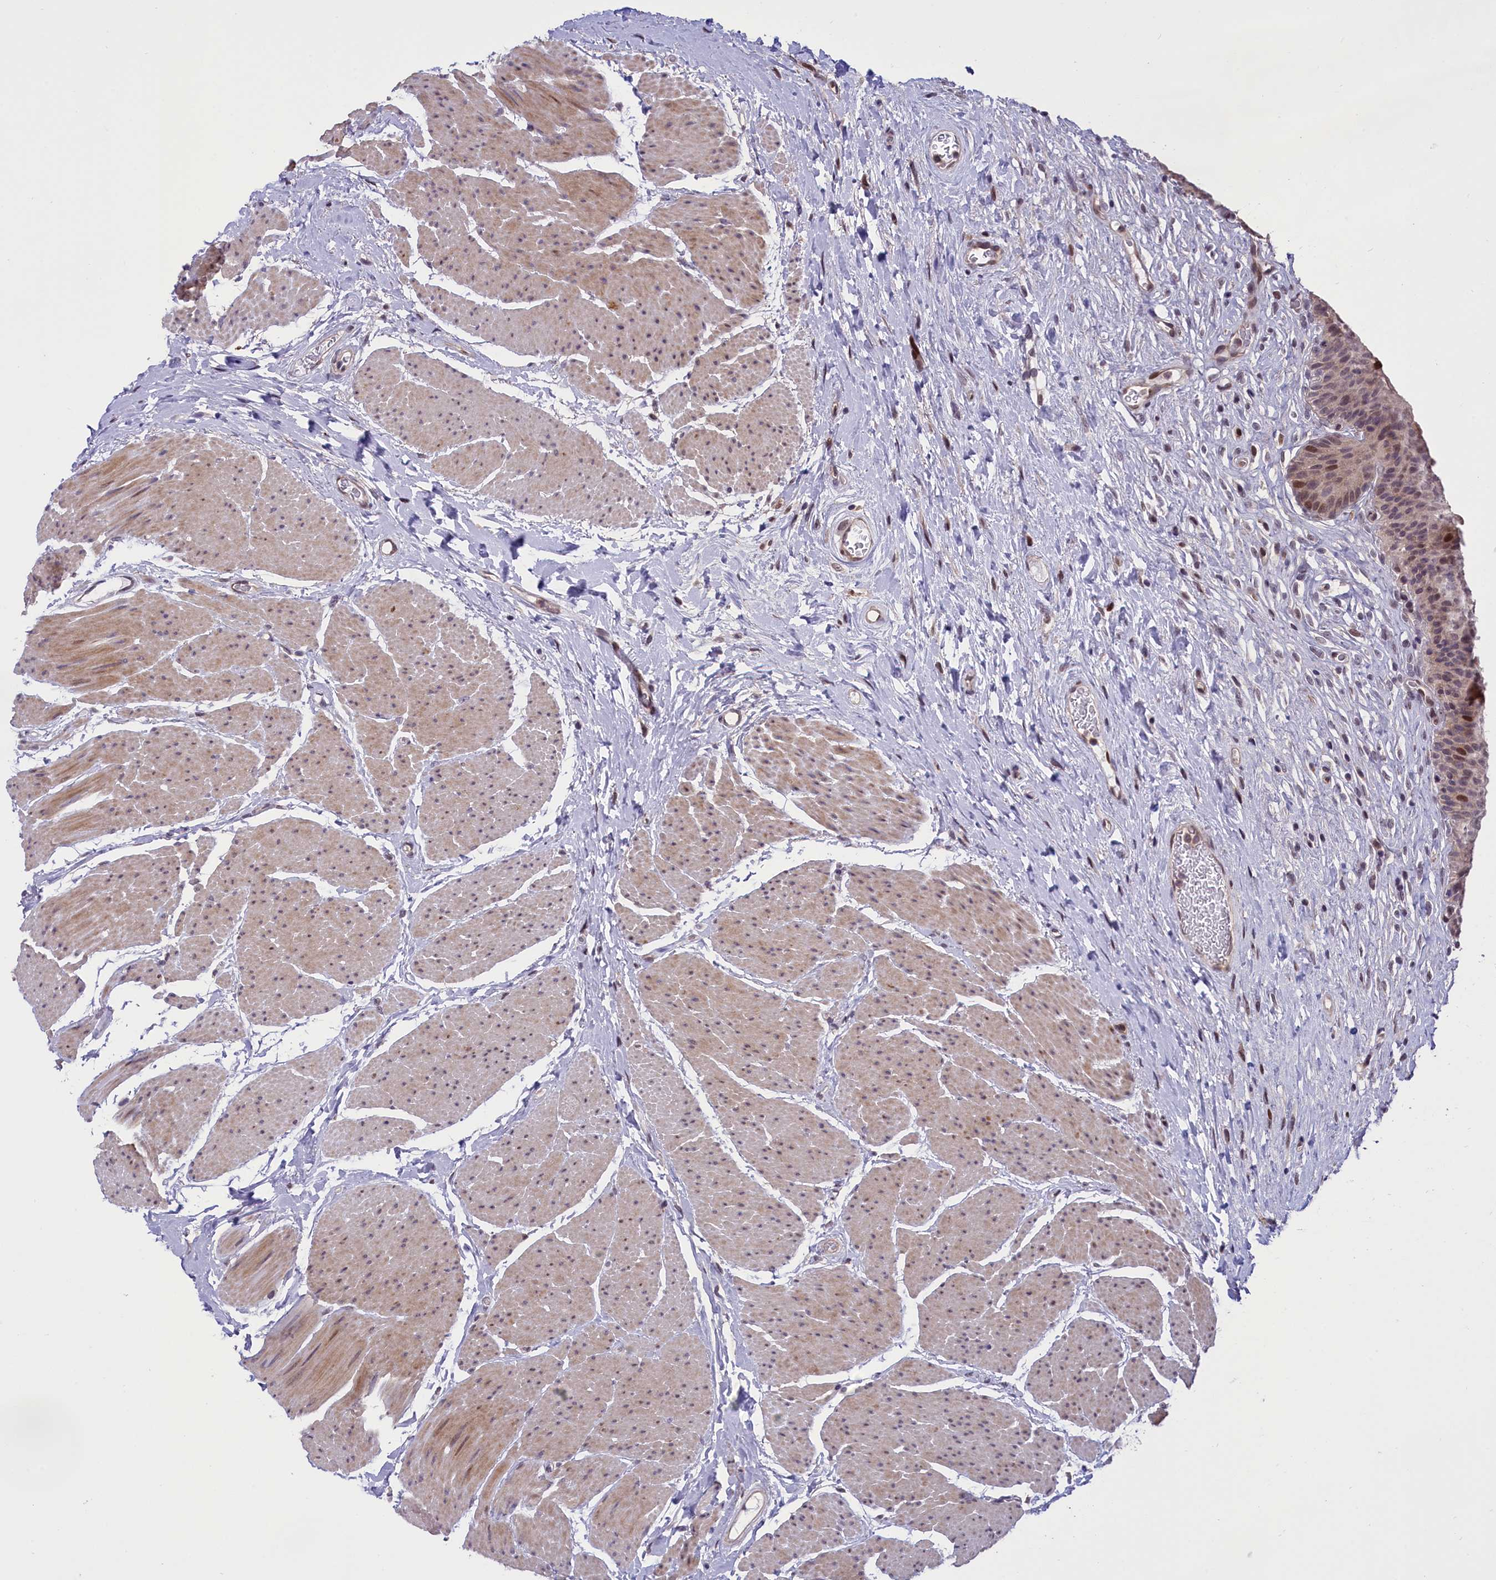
{"staining": {"intensity": "moderate", "quantity": "25%-75%", "location": "nuclear"}, "tissue": "urinary bladder", "cell_type": "Urothelial cells", "image_type": "normal", "snomed": [{"axis": "morphology", "description": "Normal tissue, NOS"}, {"axis": "topography", "description": "Urinary bladder"}], "caption": "A medium amount of moderate nuclear positivity is seen in approximately 25%-75% of urothelial cells in benign urinary bladder.", "gene": "RELB", "patient": {"sex": "male", "age": 74}}